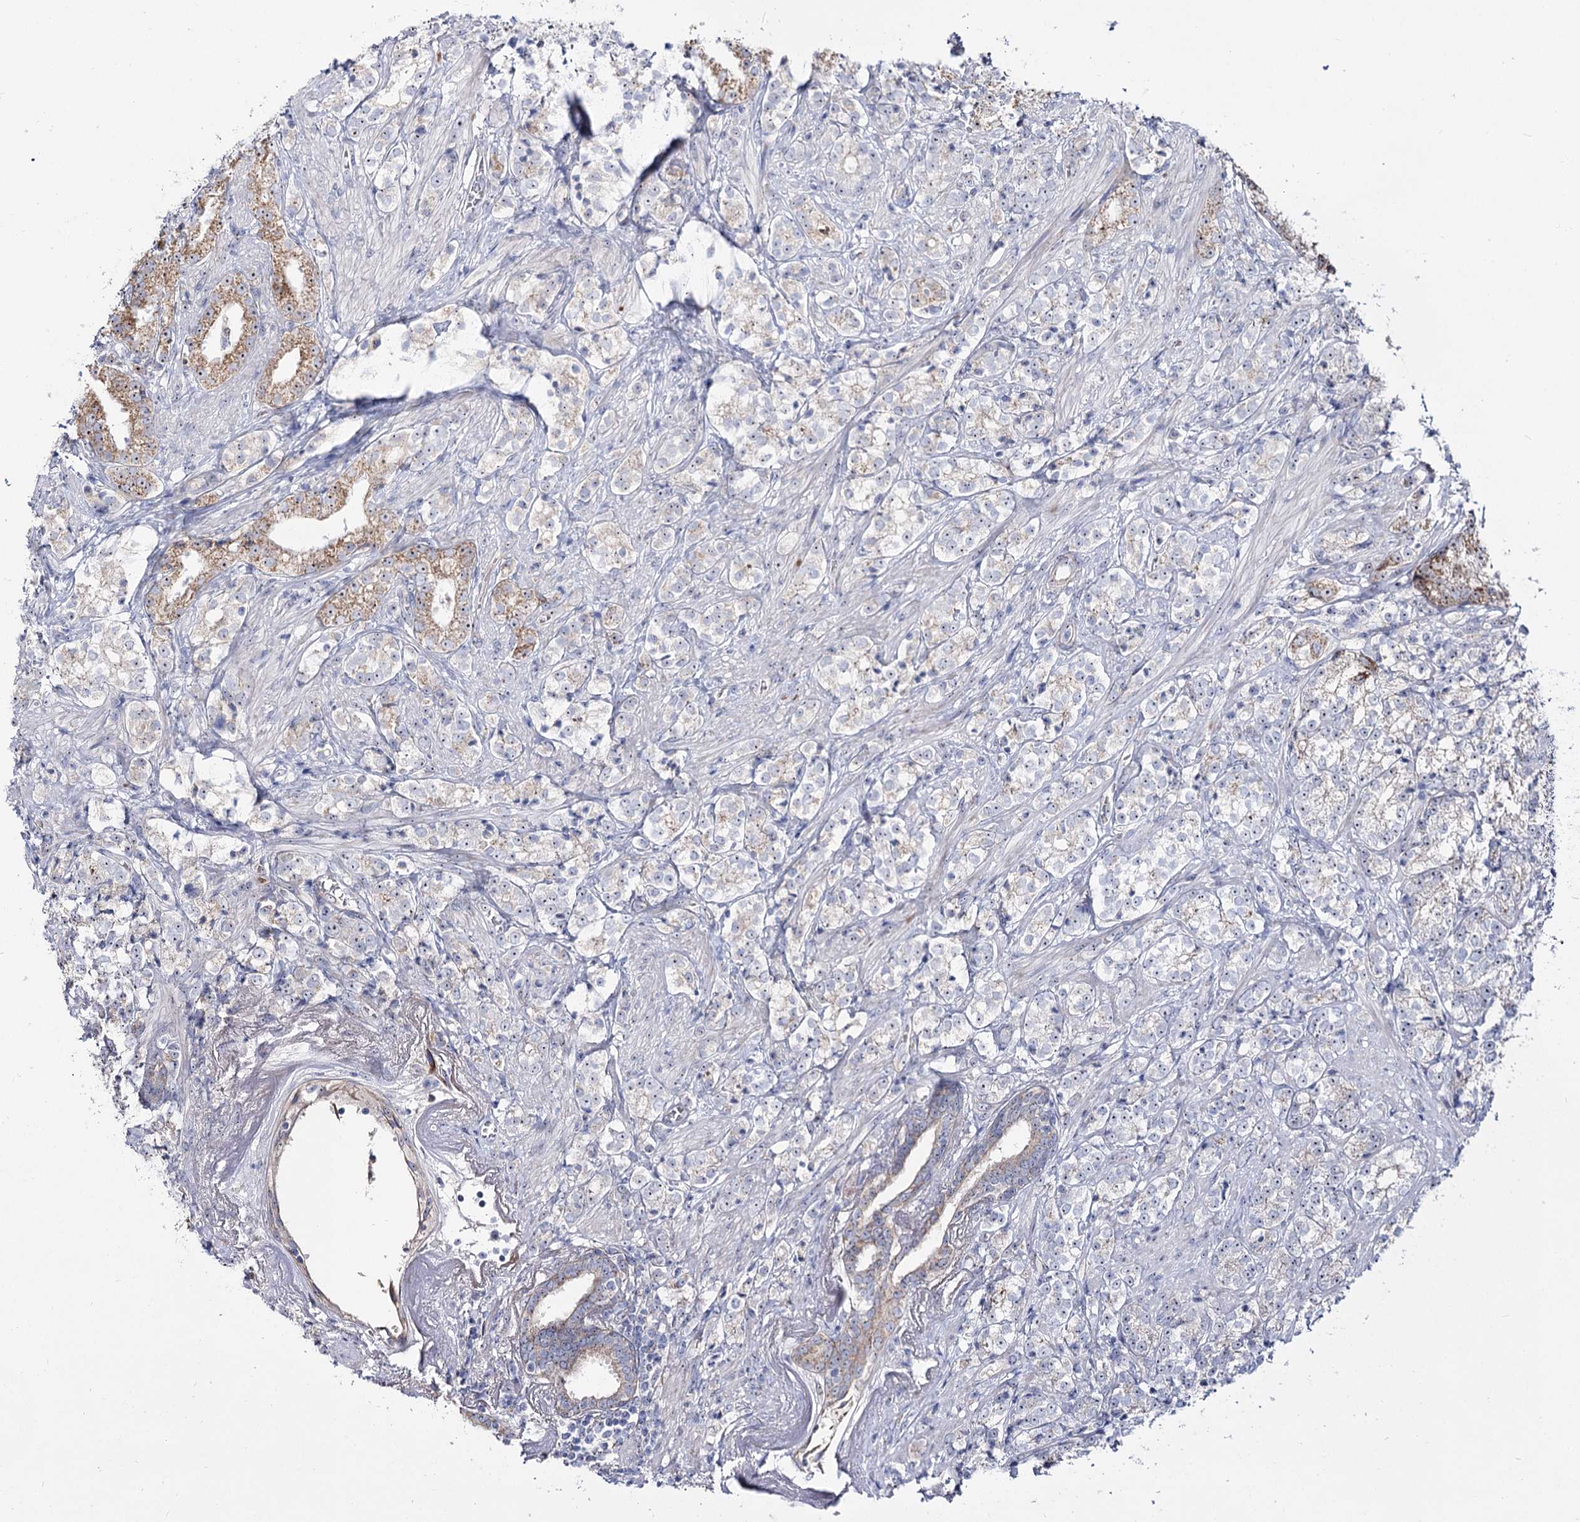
{"staining": {"intensity": "moderate", "quantity": "<25%", "location": "cytoplasmic/membranous,nuclear"}, "tissue": "prostate cancer", "cell_type": "Tumor cells", "image_type": "cancer", "snomed": [{"axis": "morphology", "description": "Adenocarcinoma, High grade"}, {"axis": "topography", "description": "Prostate"}], "caption": "DAB (3,3'-diaminobenzidine) immunohistochemical staining of prostate cancer shows moderate cytoplasmic/membranous and nuclear protein positivity in approximately <25% of tumor cells.", "gene": "SUOX", "patient": {"sex": "male", "age": 69}}